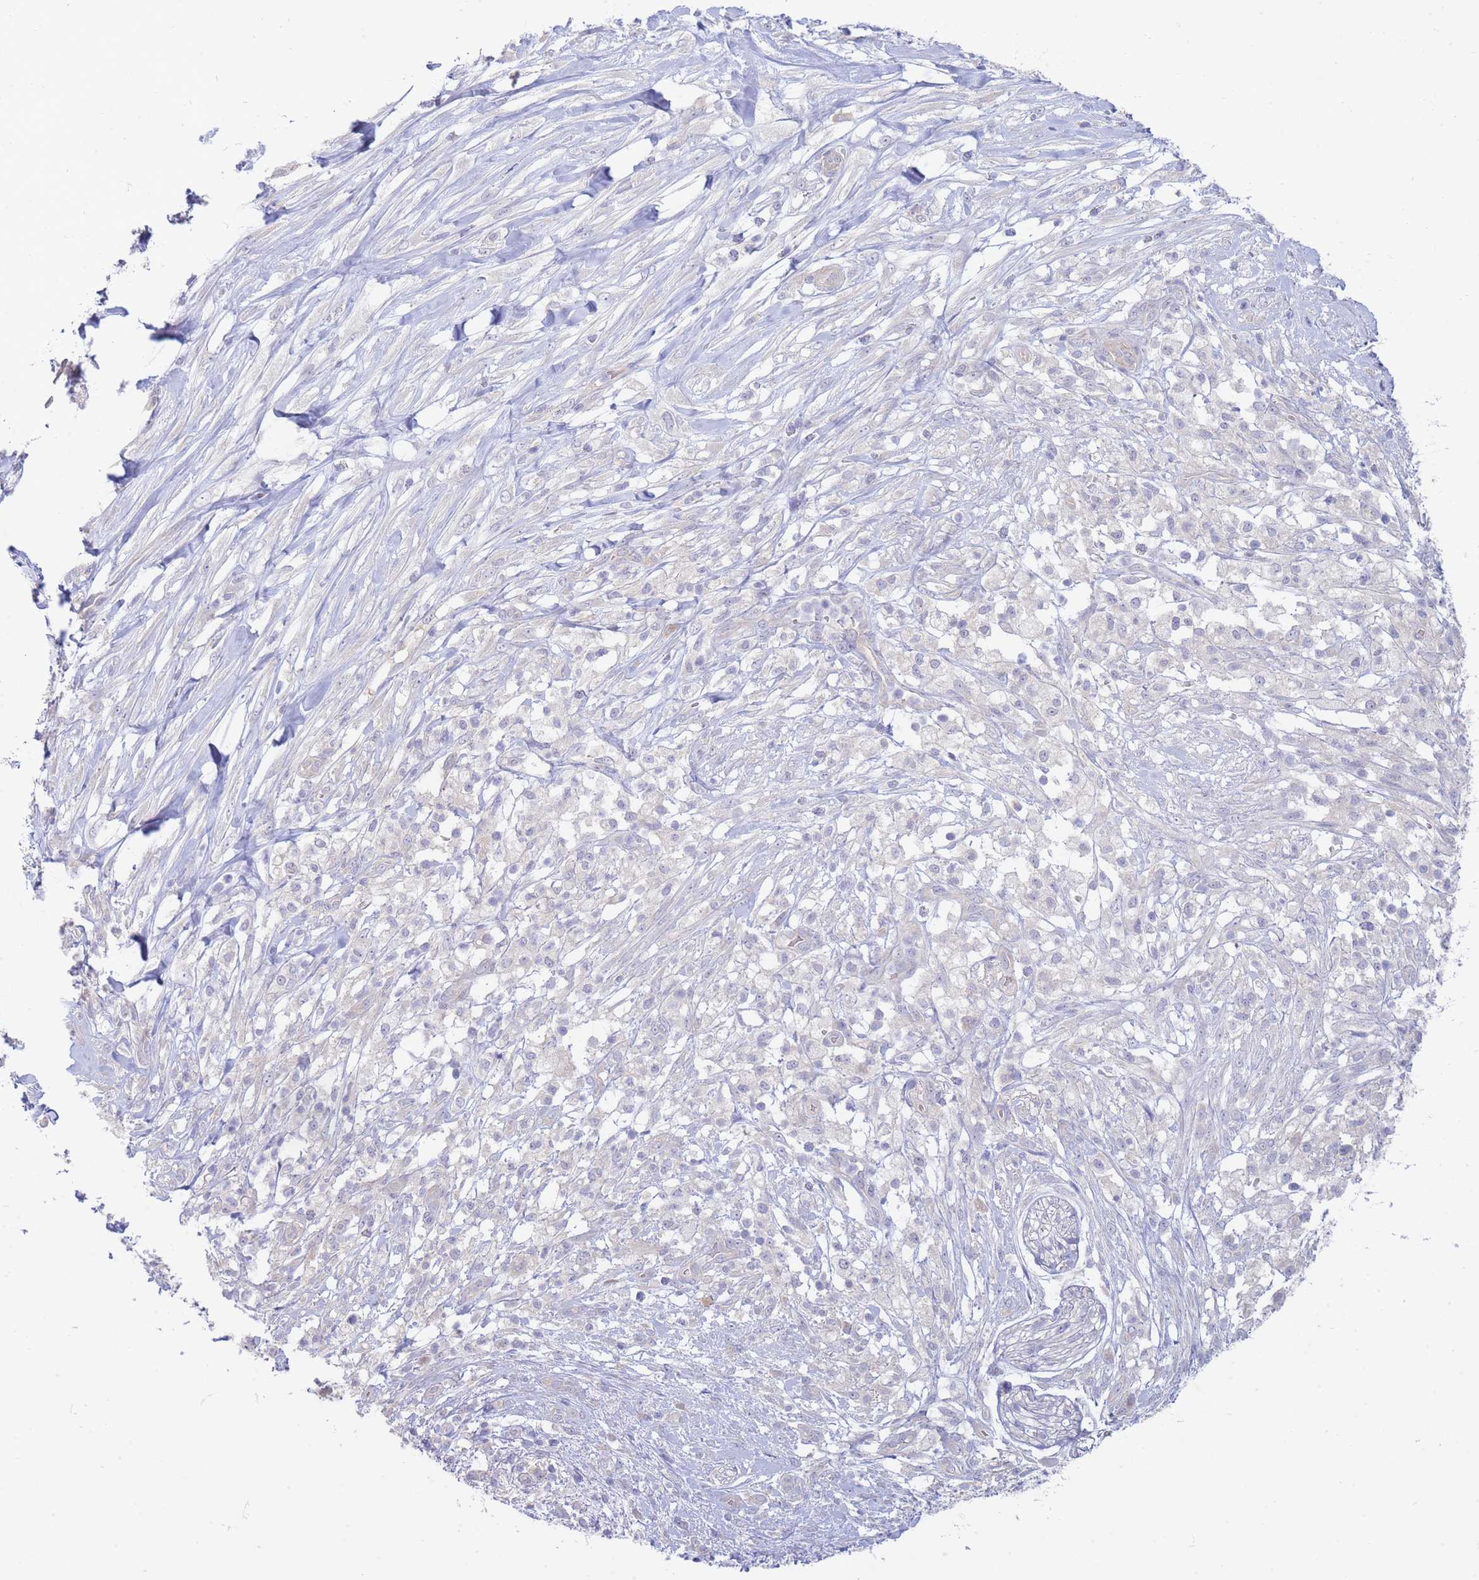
{"staining": {"intensity": "negative", "quantity": "none", "location": "none"}, "tissue": "pancreatic cancer", "cell_type": "Tumor cells", "image_type": "cancer", "snomed": [{"axis": "morphology", "description": "Adenocarcinoma, NOS"}, {"axis": "topography", "description": "Pancreas"}], "caption": "Immunohistochemistry (IHC) micrograph of neoplastic tissue: human pancreatic adenocarcinoma stained with DAB demonstrates no significant protein expression in tumor cells.", "gene": "SUGT1", "patient": {"sex": "female", "age": 72}}